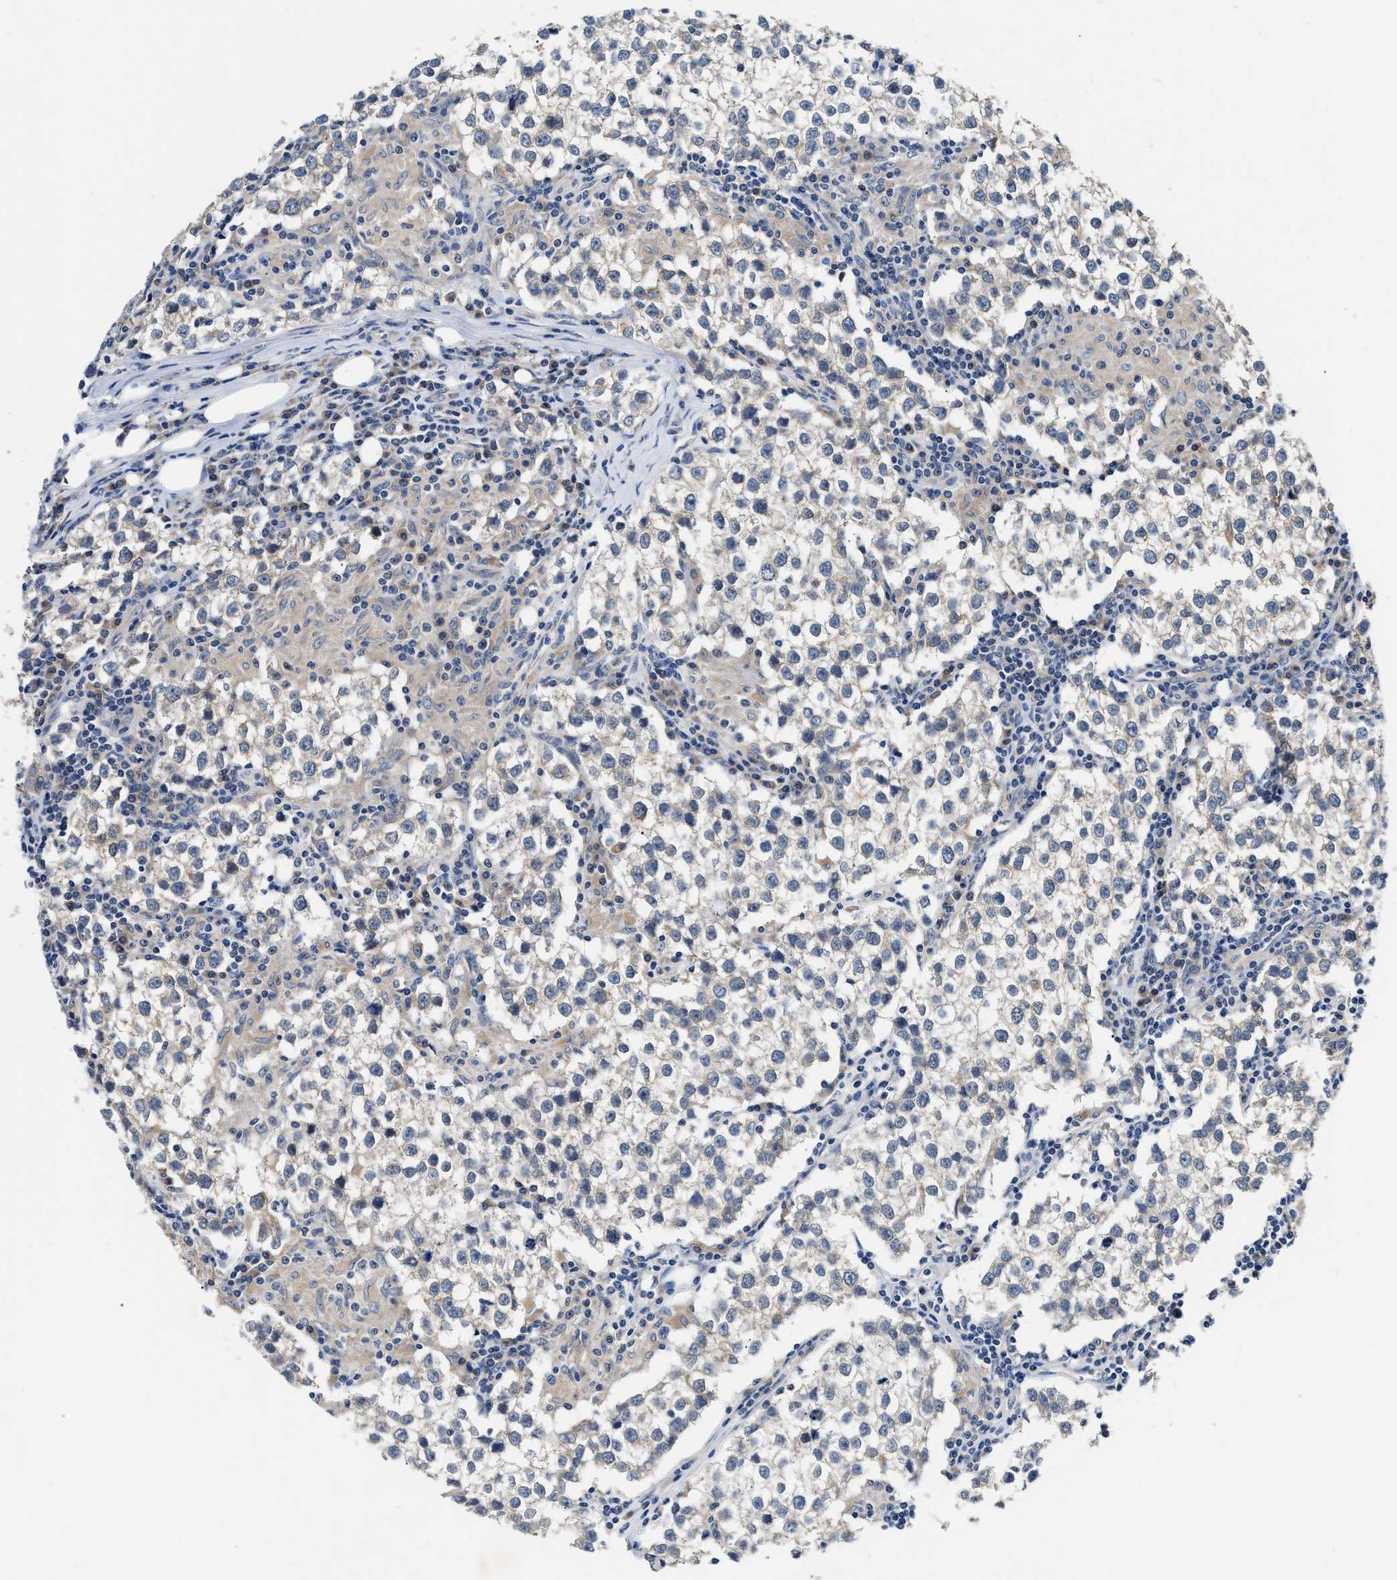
{"staining": {"intensity": "negative", "quantity": "none", "location": "none"}, "tissue": "testis cancer", "cell_type": "Tumor cells", "image_type": "cancer", "snomed": [{"axis": "morphology", "description": "Seminoma, NOS"}, {"axis": "morphology", "description": "Carcinoma, Embryonal, NOS"}, {"axis": "topography", "description": "Testis"}], "caption": "Tumor cells are negative for protein expression in human testis cancer.", "gene": "FAM185A", "patient": {"sex": "male", "age": 36}}